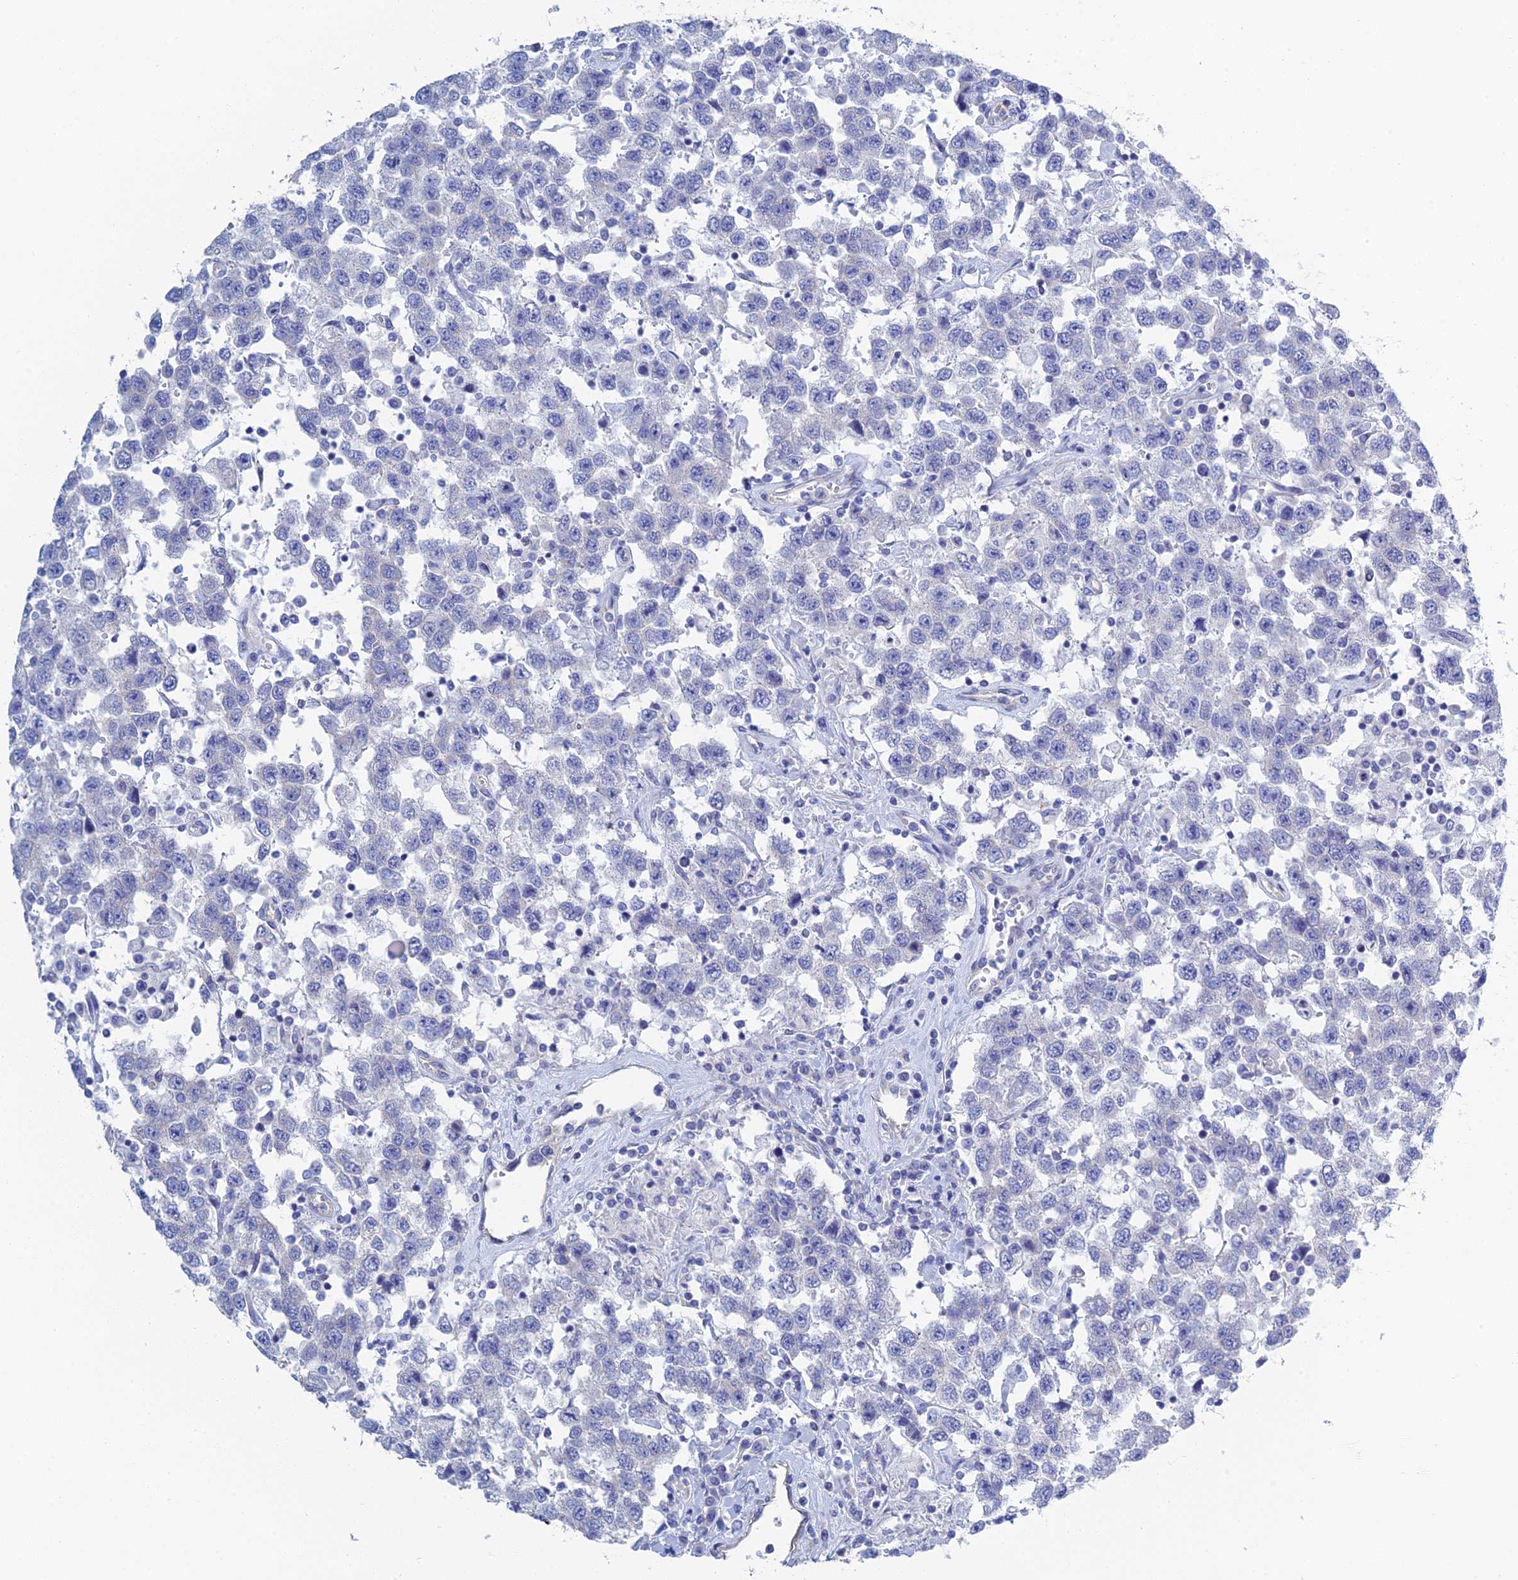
{"staining": {"intensity": "negative", "quantity": "none", "location": "none"}, "tissue": "testis cancer", "cell_type": "Tumor cells", "image_type": "cancer", "snomed": [{"axis": "morphology", "description": "Seminoma, NOS"}, {"axis": "topography", "description": "Testis"}], "caption": "The immunohistochemistry (IHC) histopathology image has no significant positivity in tumor cells of testis cancer tissue.", "gene": "PCDHA8", "patient": {"sex": "male", "age": 41}}